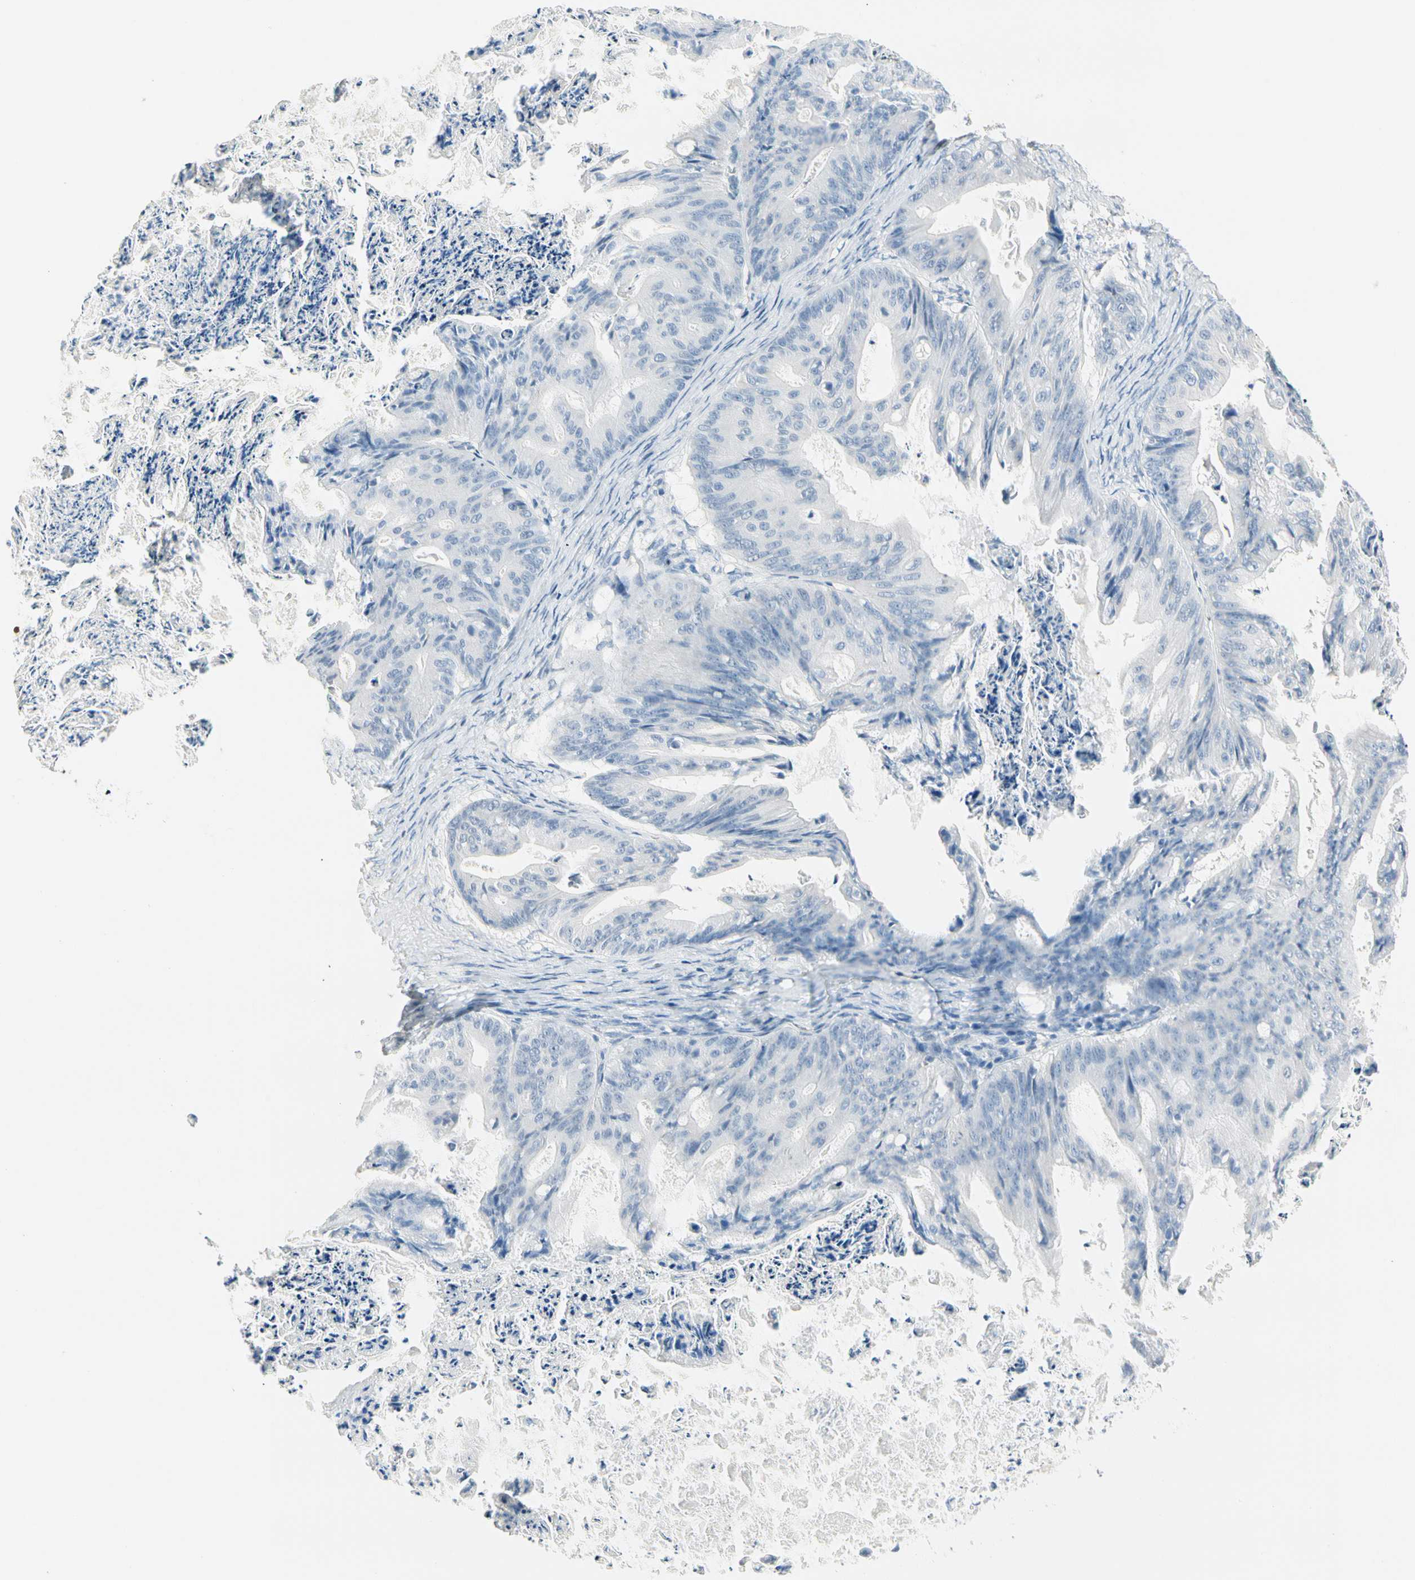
{"staining": {"intensity": "negative", "quantity": "none", "location": "none"}, "tissue": "ovarian cancer", "cell_type": "Tumor cells", "image_type": "cancer", "snomed": [{"axis": "morphology", "description": "Cystadenocarcinoma, mucinous, NOS"}, {"axis": "topography", "description": "Ovary"}], "caption": "A photomicrograph of human ovarian cancer is negative for staining in tumor cells.", "gene": "CA1", "patient": {"sex": "female", "age": 37}}